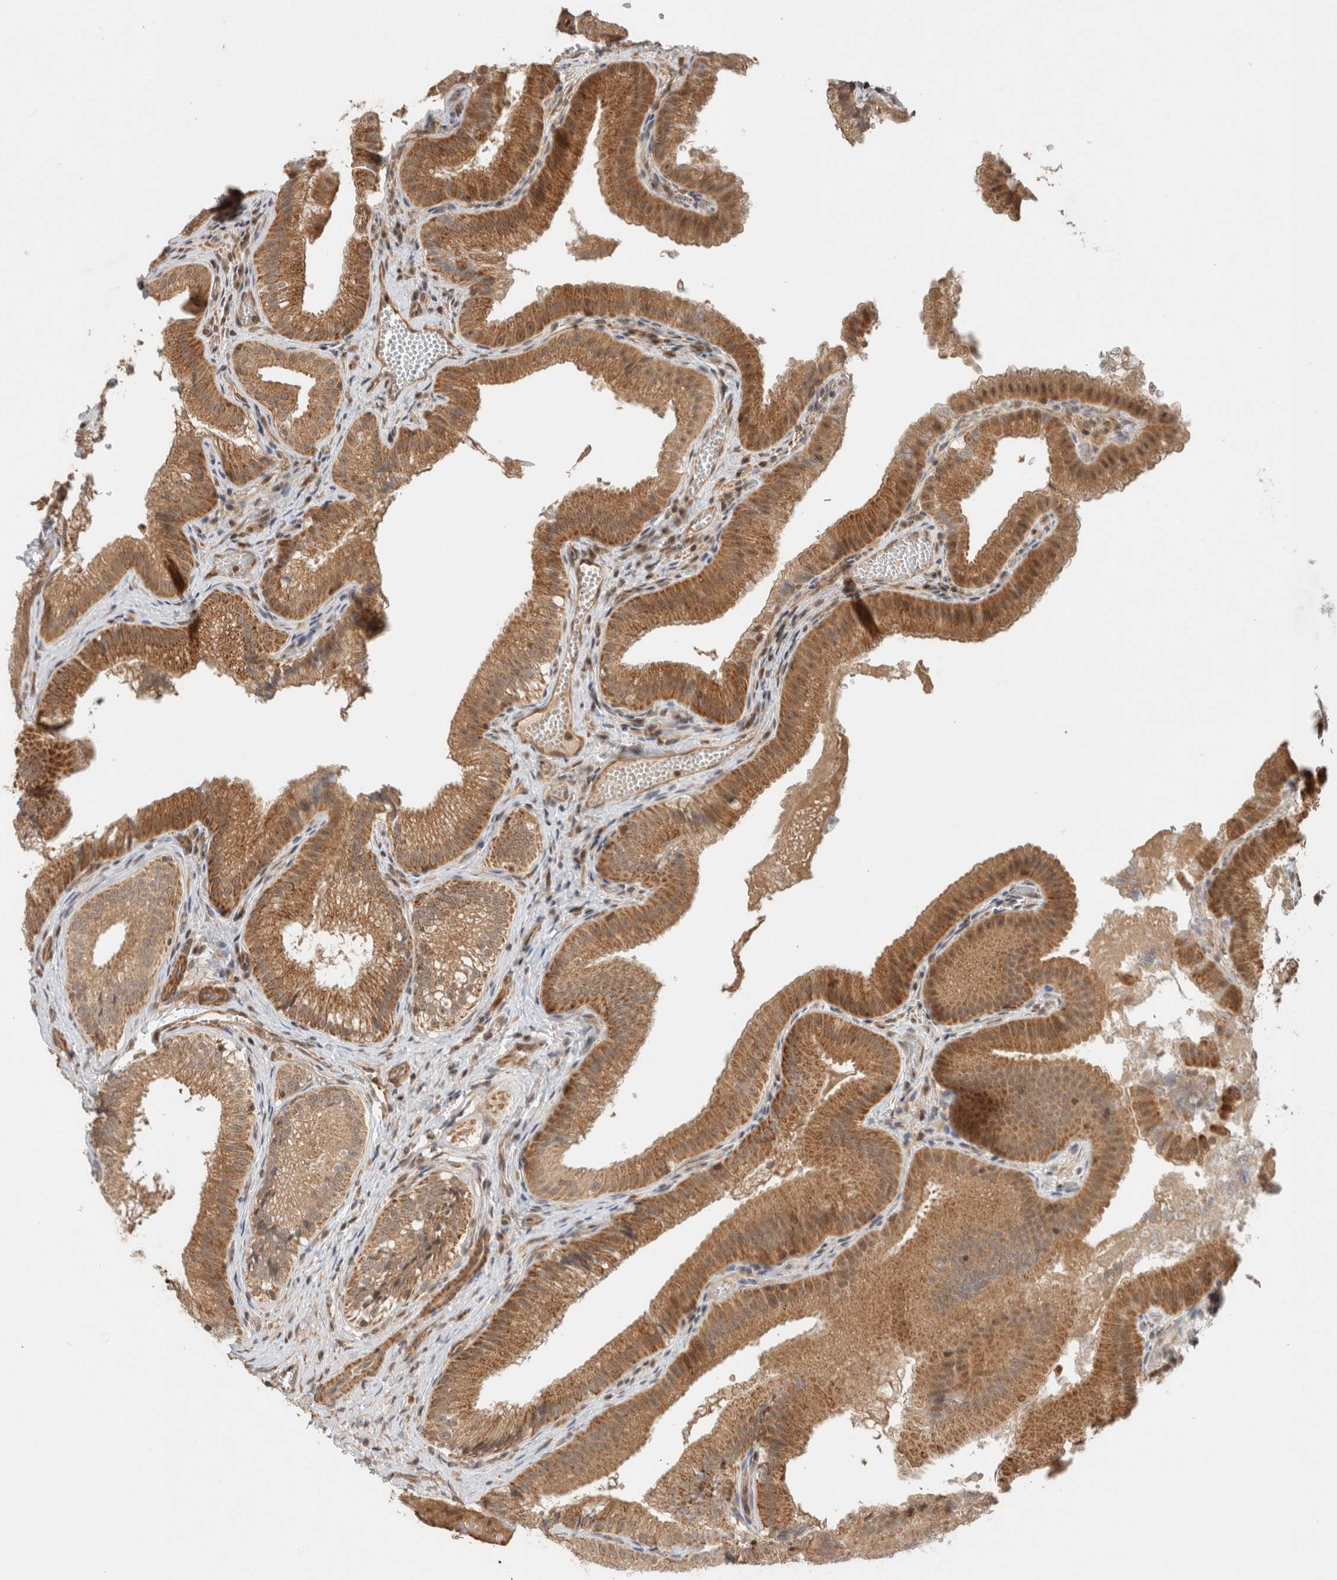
{"staining": {"intensity": "moderate", "quantity": ">75%", "location": "cytoplasmic/membranous,nuclear"}, "tissue": "gallbladder", "cell_type": "Glandular cells", "image_type": "normal", "snomed": [{"axis": "morphology", "description": "Normal tissue, NOS"}, {"axis": "topography", "description": "Gallbladder"}], "caption": "IHC (DAB (3,3'-diaminobenzidine)) staining of normal human gallbladder reveals moderate cytoplasmic/membranous,nuclear protein expression in approximately >75% of glandular cells.", "gene": "CAAP1", "patient": {"sex": "female", "age": 30}}